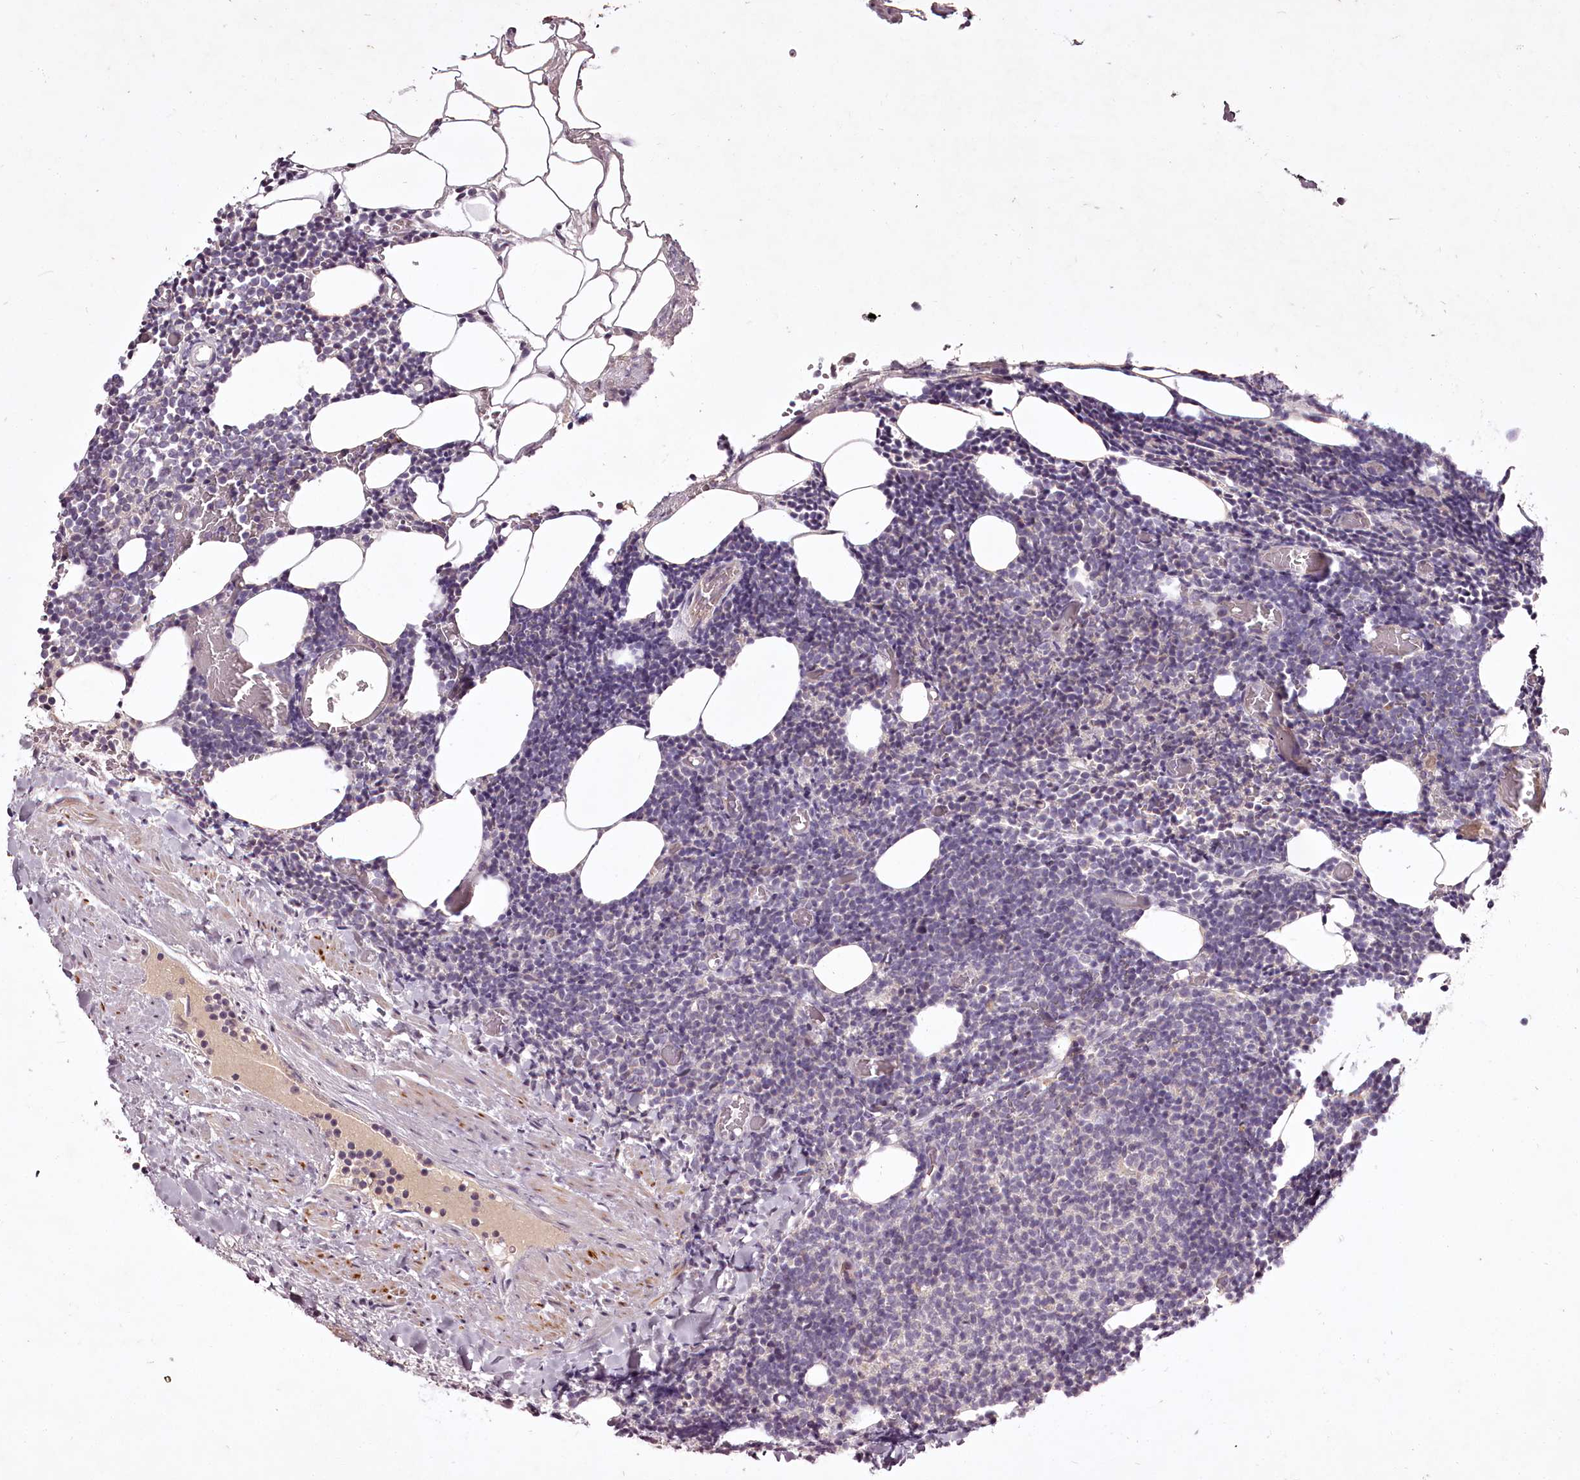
{"staining": {"intensity": "negative", "quantity": "none", "location": "none"}, "tissue": "lymphoma", "cell_type": "Tumor cells", "image_type": "cancer", "snomed": [{"axis": "morphology", "description": "Malignant lymphoma, non-Hodgkin's type, Low grade"}, {"axis": "topography", "description": "Lymph node"}], "caption": "This is a histopathology image of immunohistochemistry (IHC) staining of lymphoma, which shows no positivity in tumor cells.", "gene": "RBMXL2", "patient": {"sex": "male", "age": 66}}